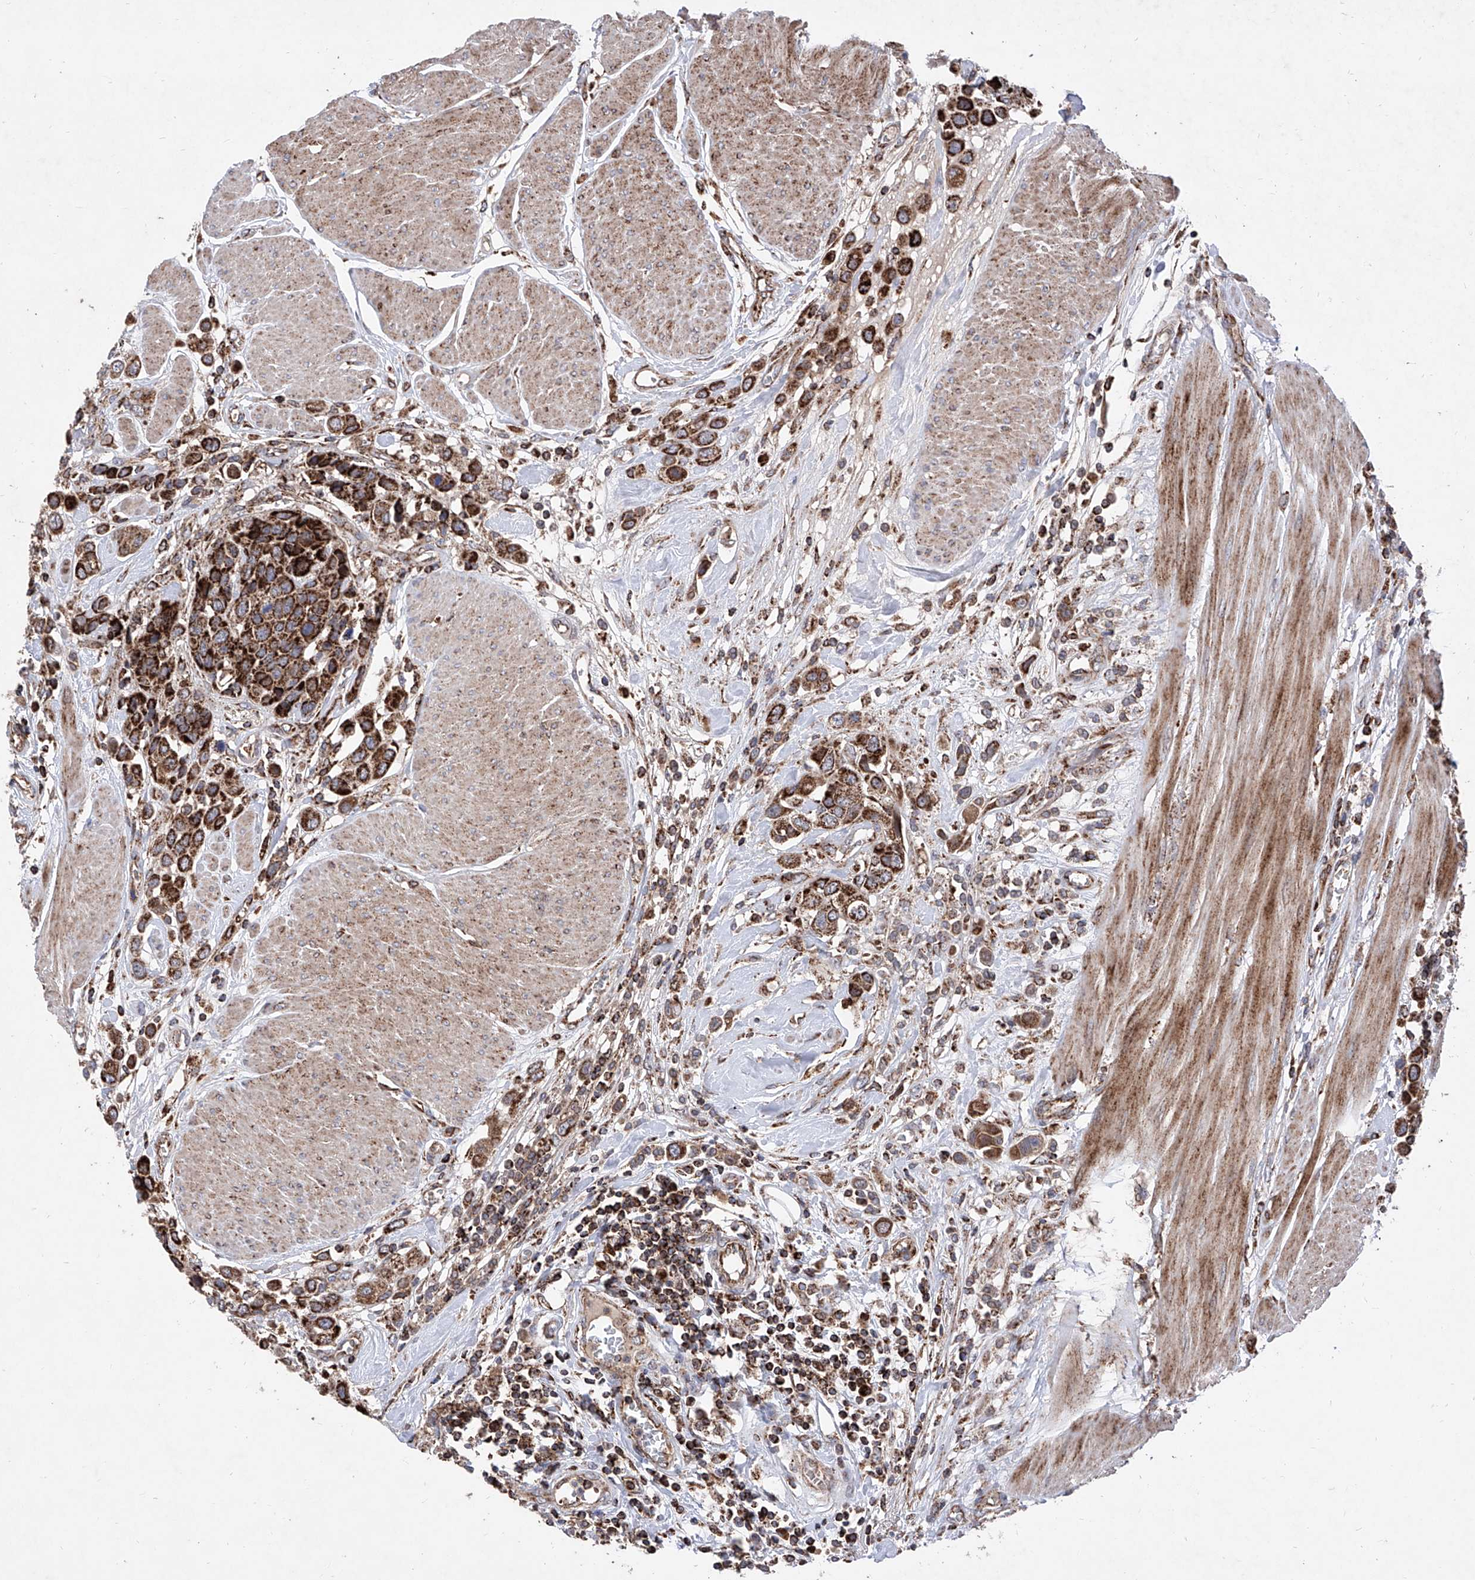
{"staining": {"intensity": "strong", "quantity": ">75%", "location": "cytoplasmic/membranous"}, "tissue": "urothelial cancer", "cell_type": "Tumor cells", "image_type": "cancer", "snomed": [{"axis": "morphology", "description": "Urothelial carcinoma, High grade"}, {"axis": "topography", "description": "Urinary bladder"}], "caption": "Urothelial cancer tissue shows strong cytoplasmic/membranous staining in about >75% of tumor cells", "gene": "SEMA6A", "patient": {"sex": "male", "age": 50}}